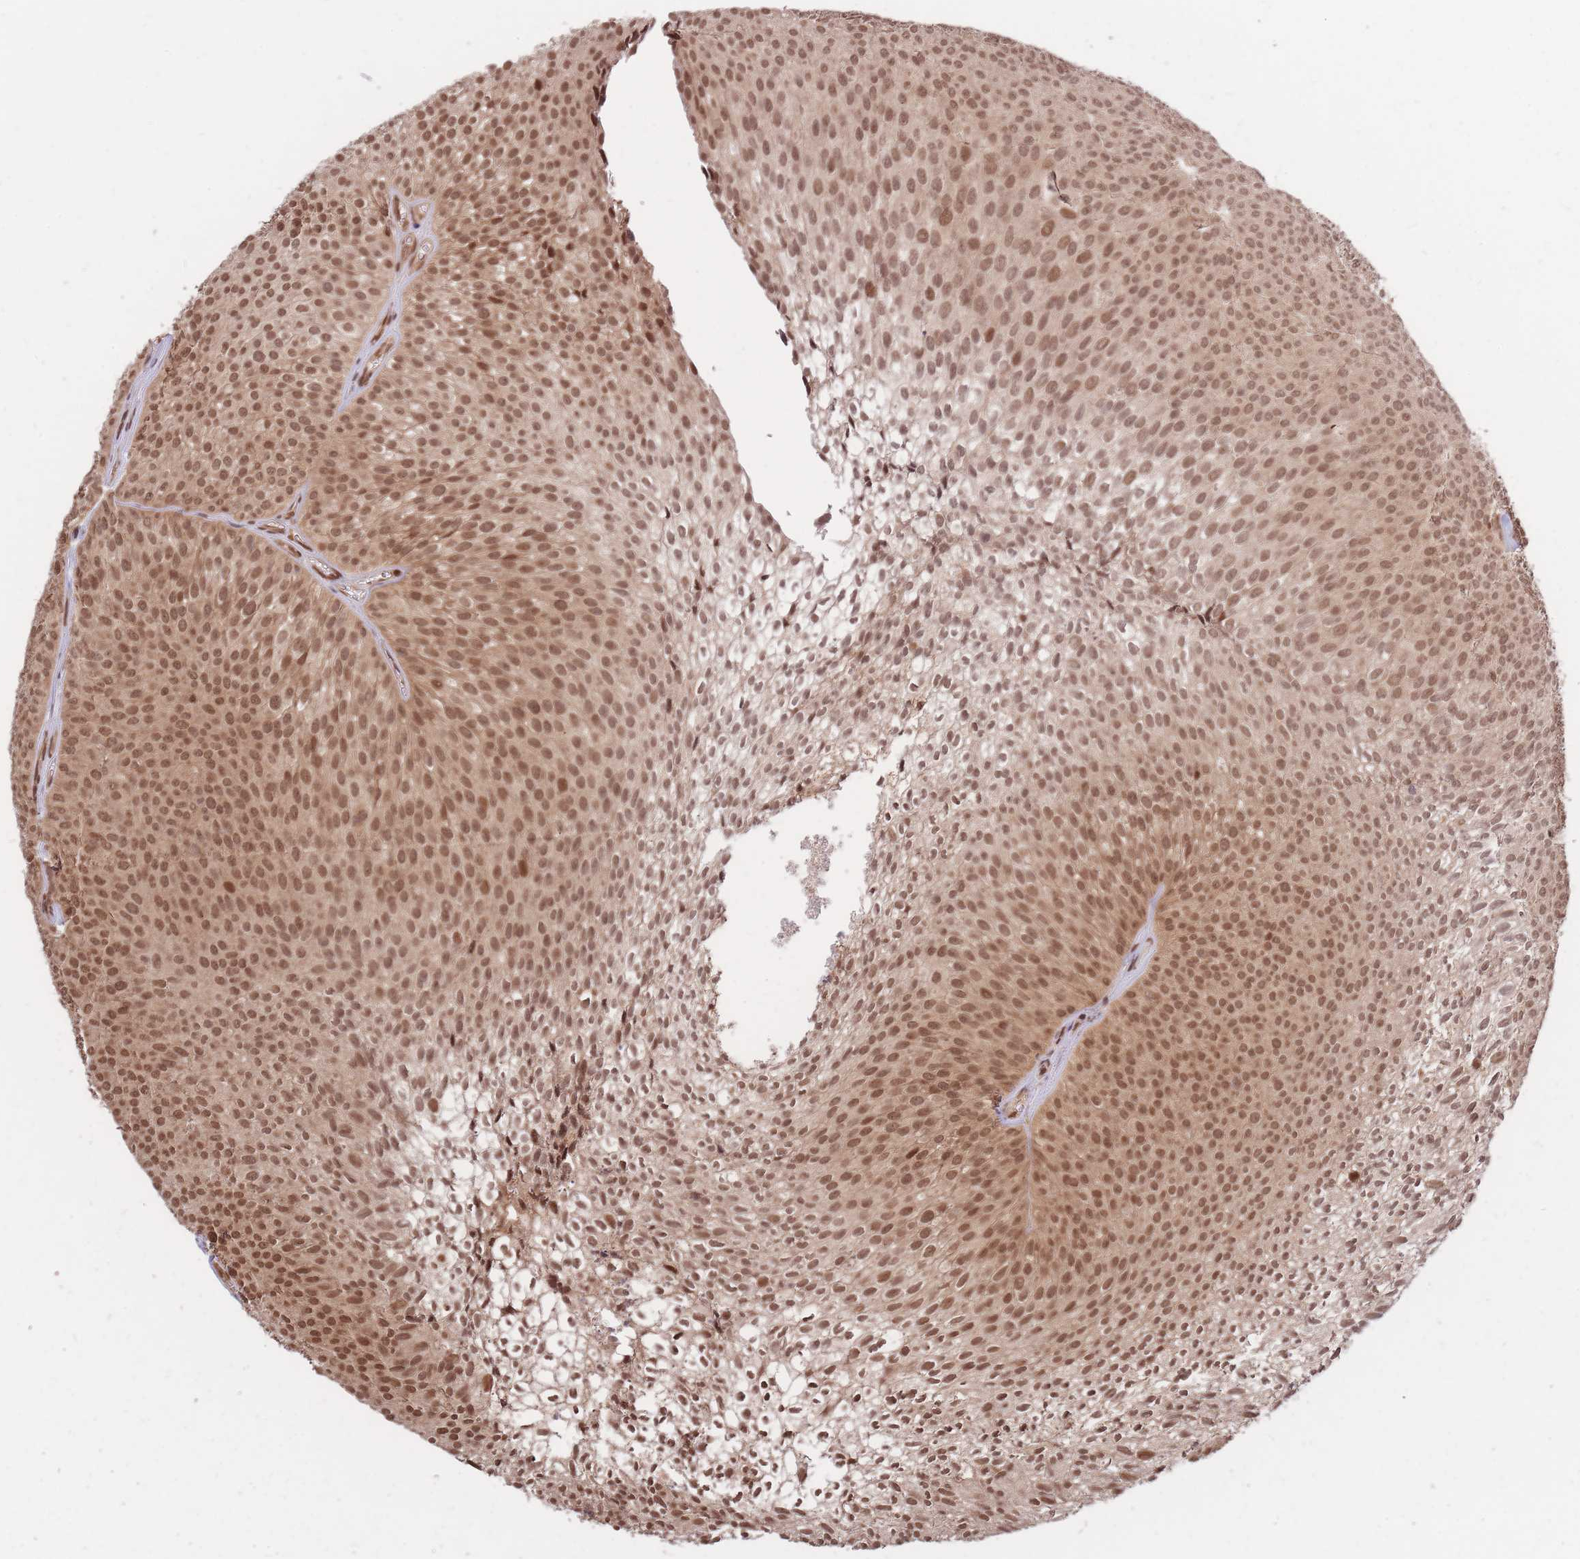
{"staining": {"intensity": "moderate", "quantity": ">75%", "location": "cytoplasmic/membranous,nuclear"}, "tissue": "urothelial cancer", "cell_type": "Tumor cells", "image_type": "cancer", "snomed": [{"axis": "morphology", "description": "Urothelial carcinoma, Low grade"}, {"axis": "topography", "description": "Urinary bladder"}], "caption": "Human urothelial cancer stained for a protein (brown) exhibits moderate cytoplasmic/membranous and nuclear positive expression in about >75% of tumor cells.", "gene": "SRA1", "patient": {"sex": "male", "age": 91}}